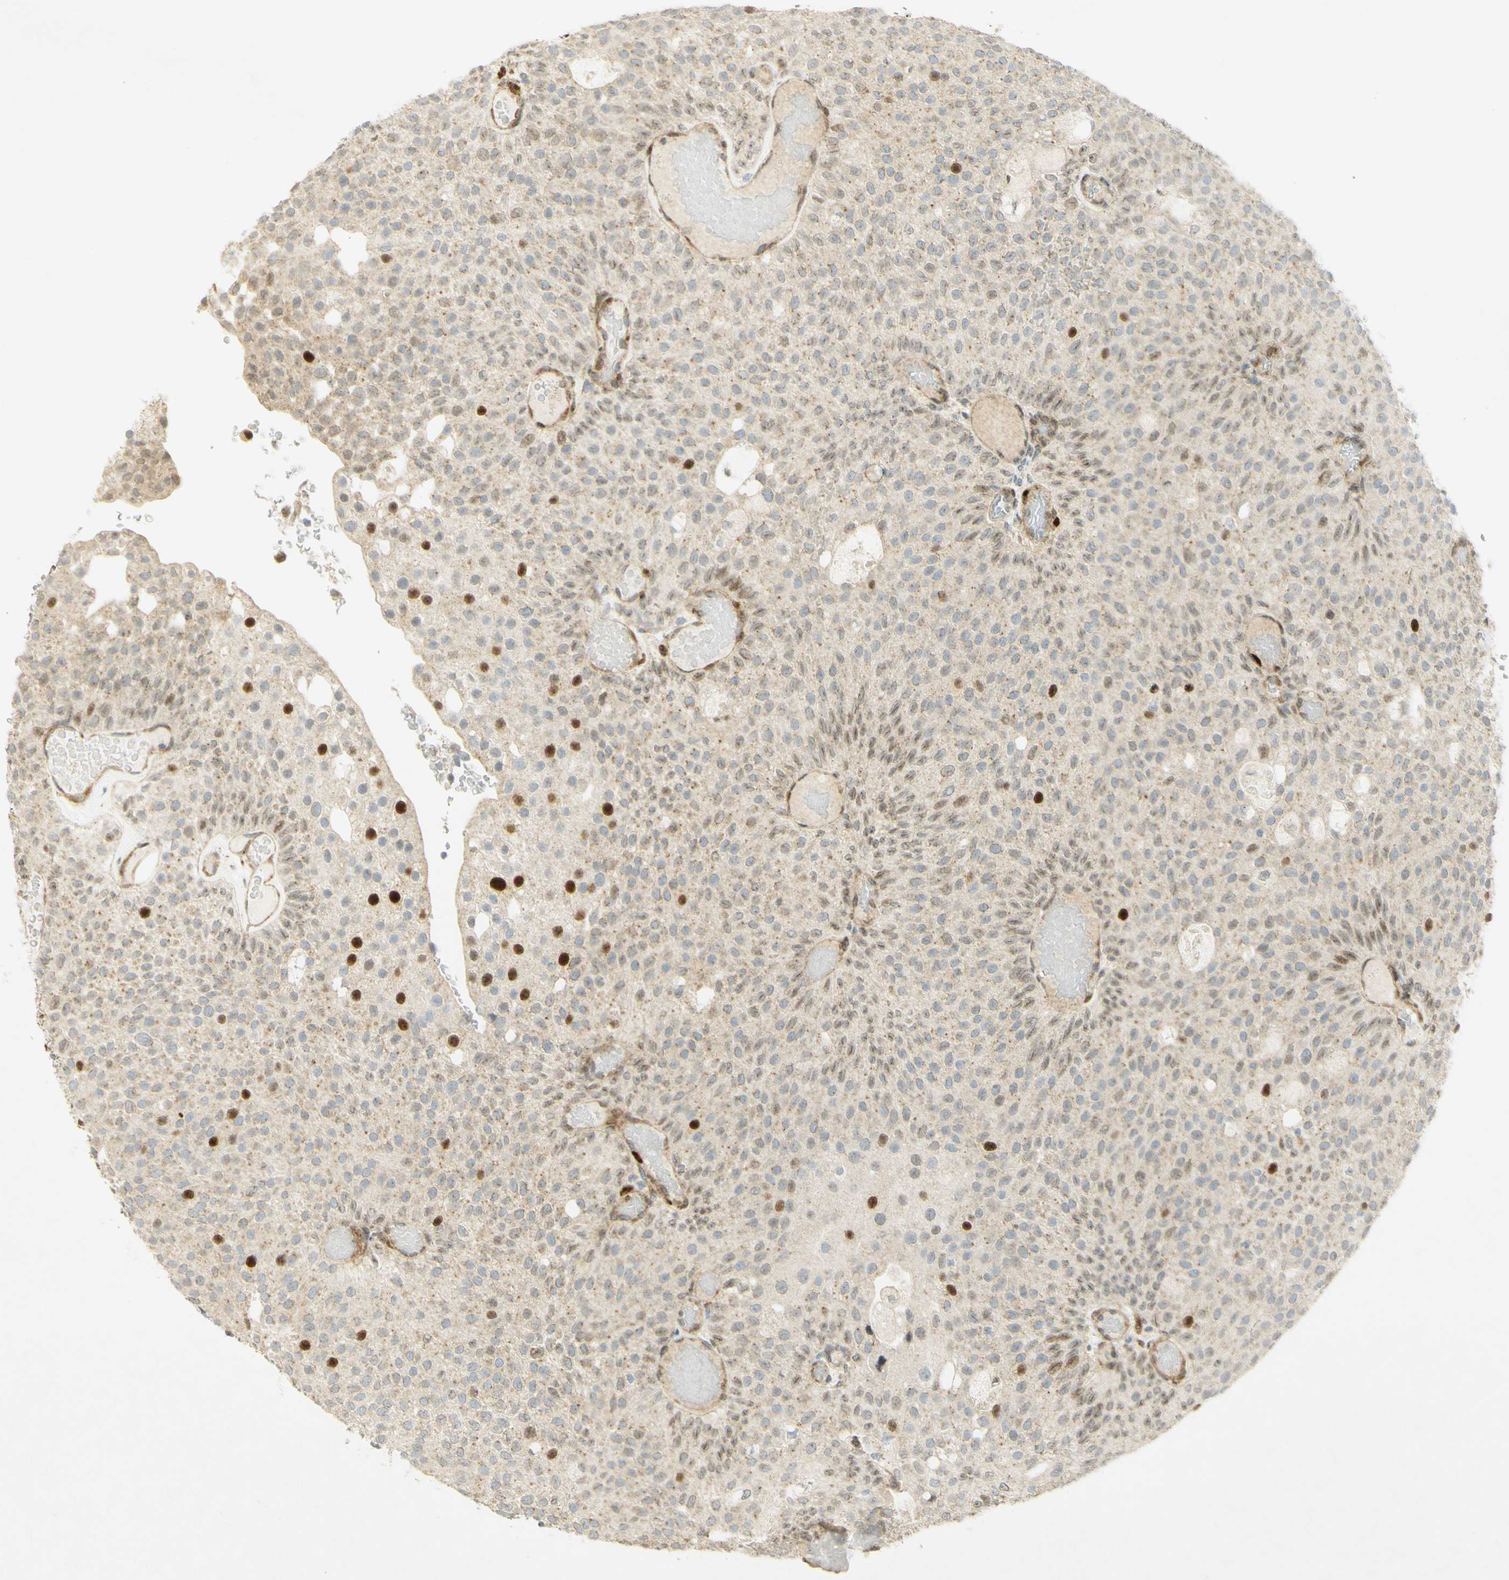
{"staining": {"intensity": "strong", "quantity": "<25%", "location": "nuclear"}, "tissue": "urothelial cancer", "cell_type": "Tumor cells", "image_type": "cancer", "snomed": [{"axis": "morphology", "description": "Urothelial carcinoma, Low grade"}, {"axis": "topography", "description": "Urinary bladder"}], "caption": "Brown immunohistochemical staining in urothelial carcinoma (low-grade) exhibits strong nuclear positivity in approximately <25% of tumor cells.", "gene": "E2F1", "patient": {"sex": "male", "age": 78}}